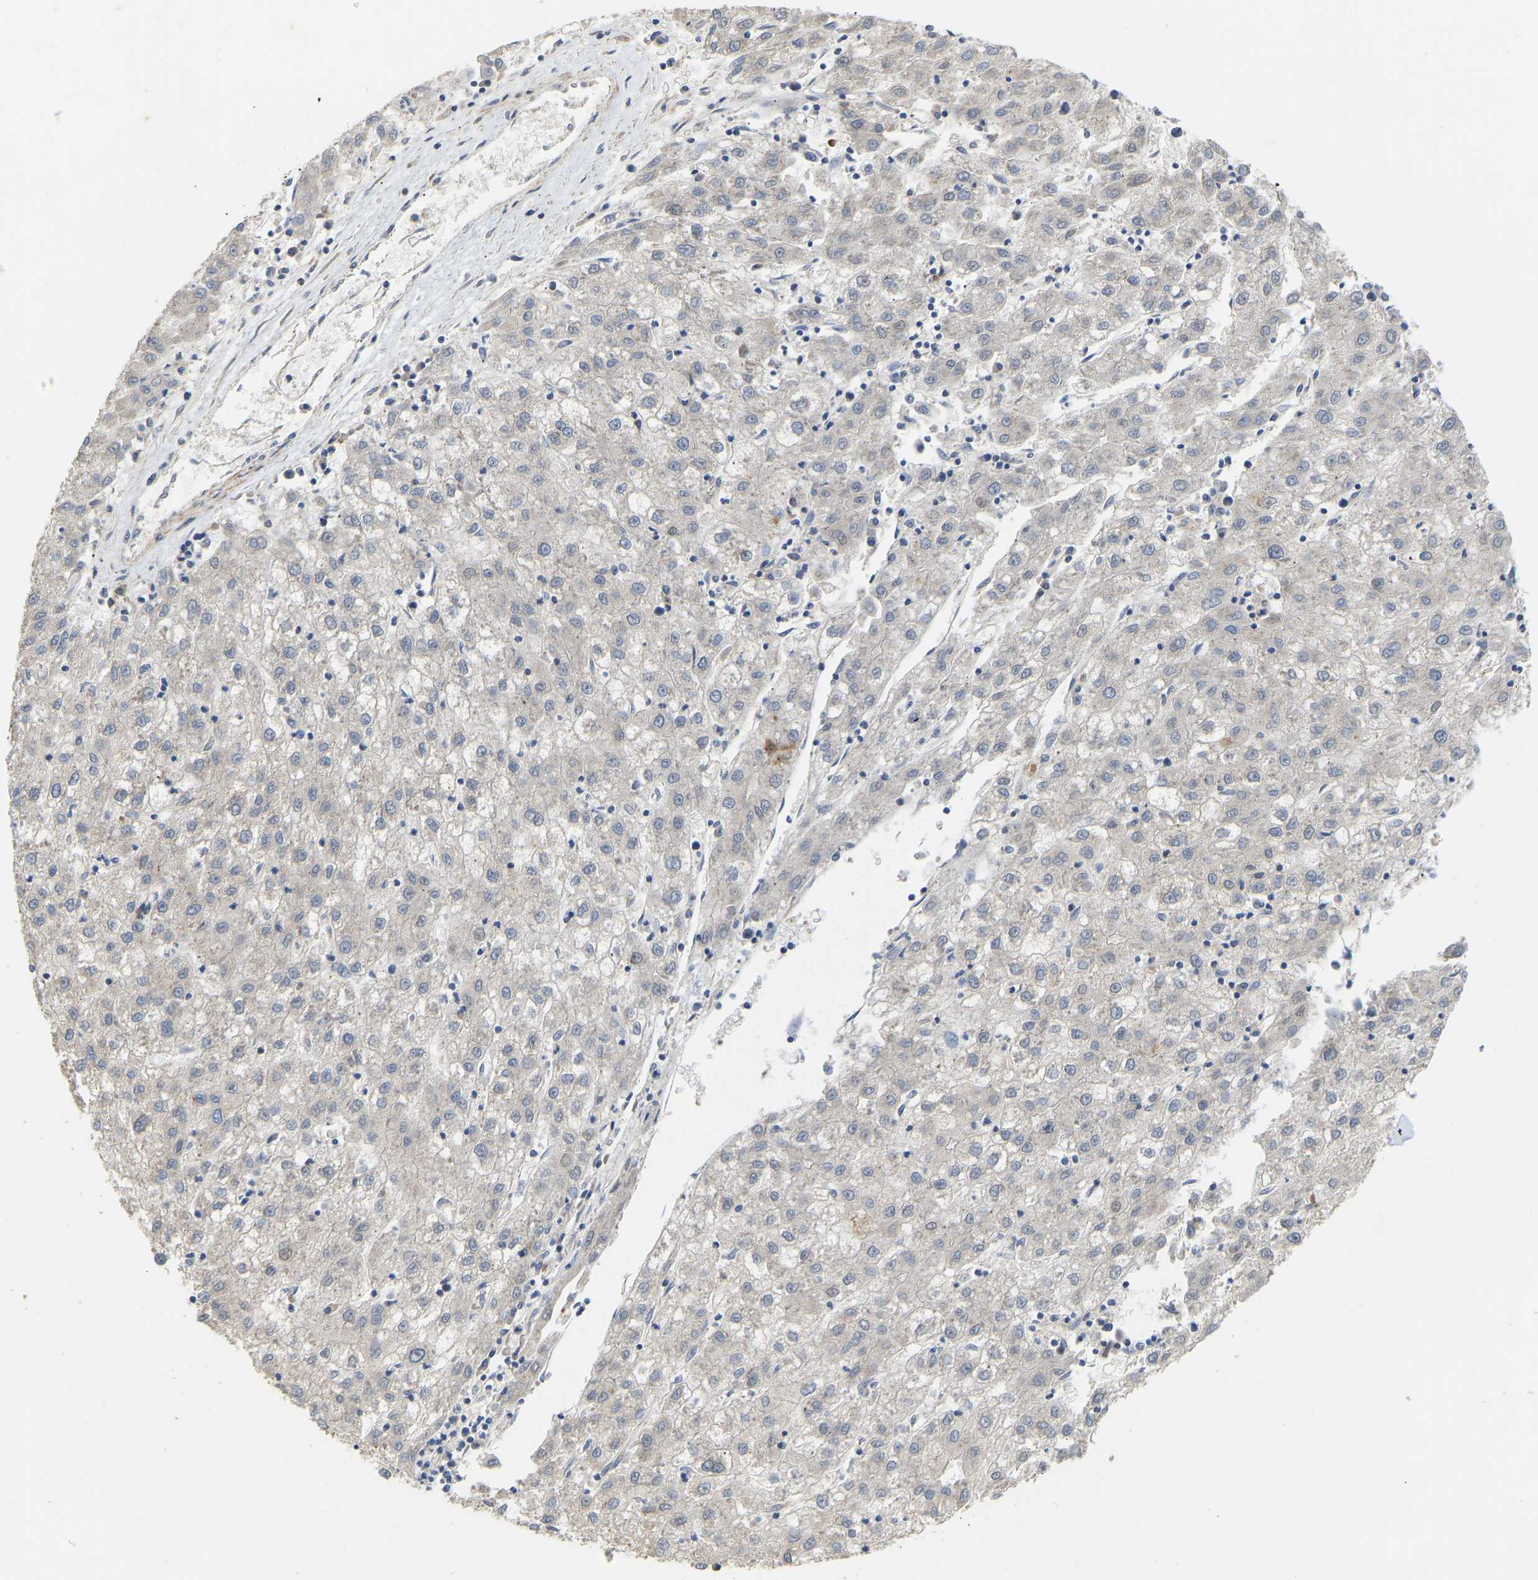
{"staining": {"intensity": "negative", "quantity": "none", "location": "none"}, "tissue": "liver cancer", "cell_type": "Tumor cells", "image_type": "cancer", "snomed": [{"axis": "morphology", "description": "Carcinoma, Hepatocellular, NOS"}, {"axis": "topography", "description": "Liver"}], "caption": "IHC of human liver cancer reveals no positivity in tumor cells.", "gene": "HACD2", "patient": {"sex": "male", "age": 72}}